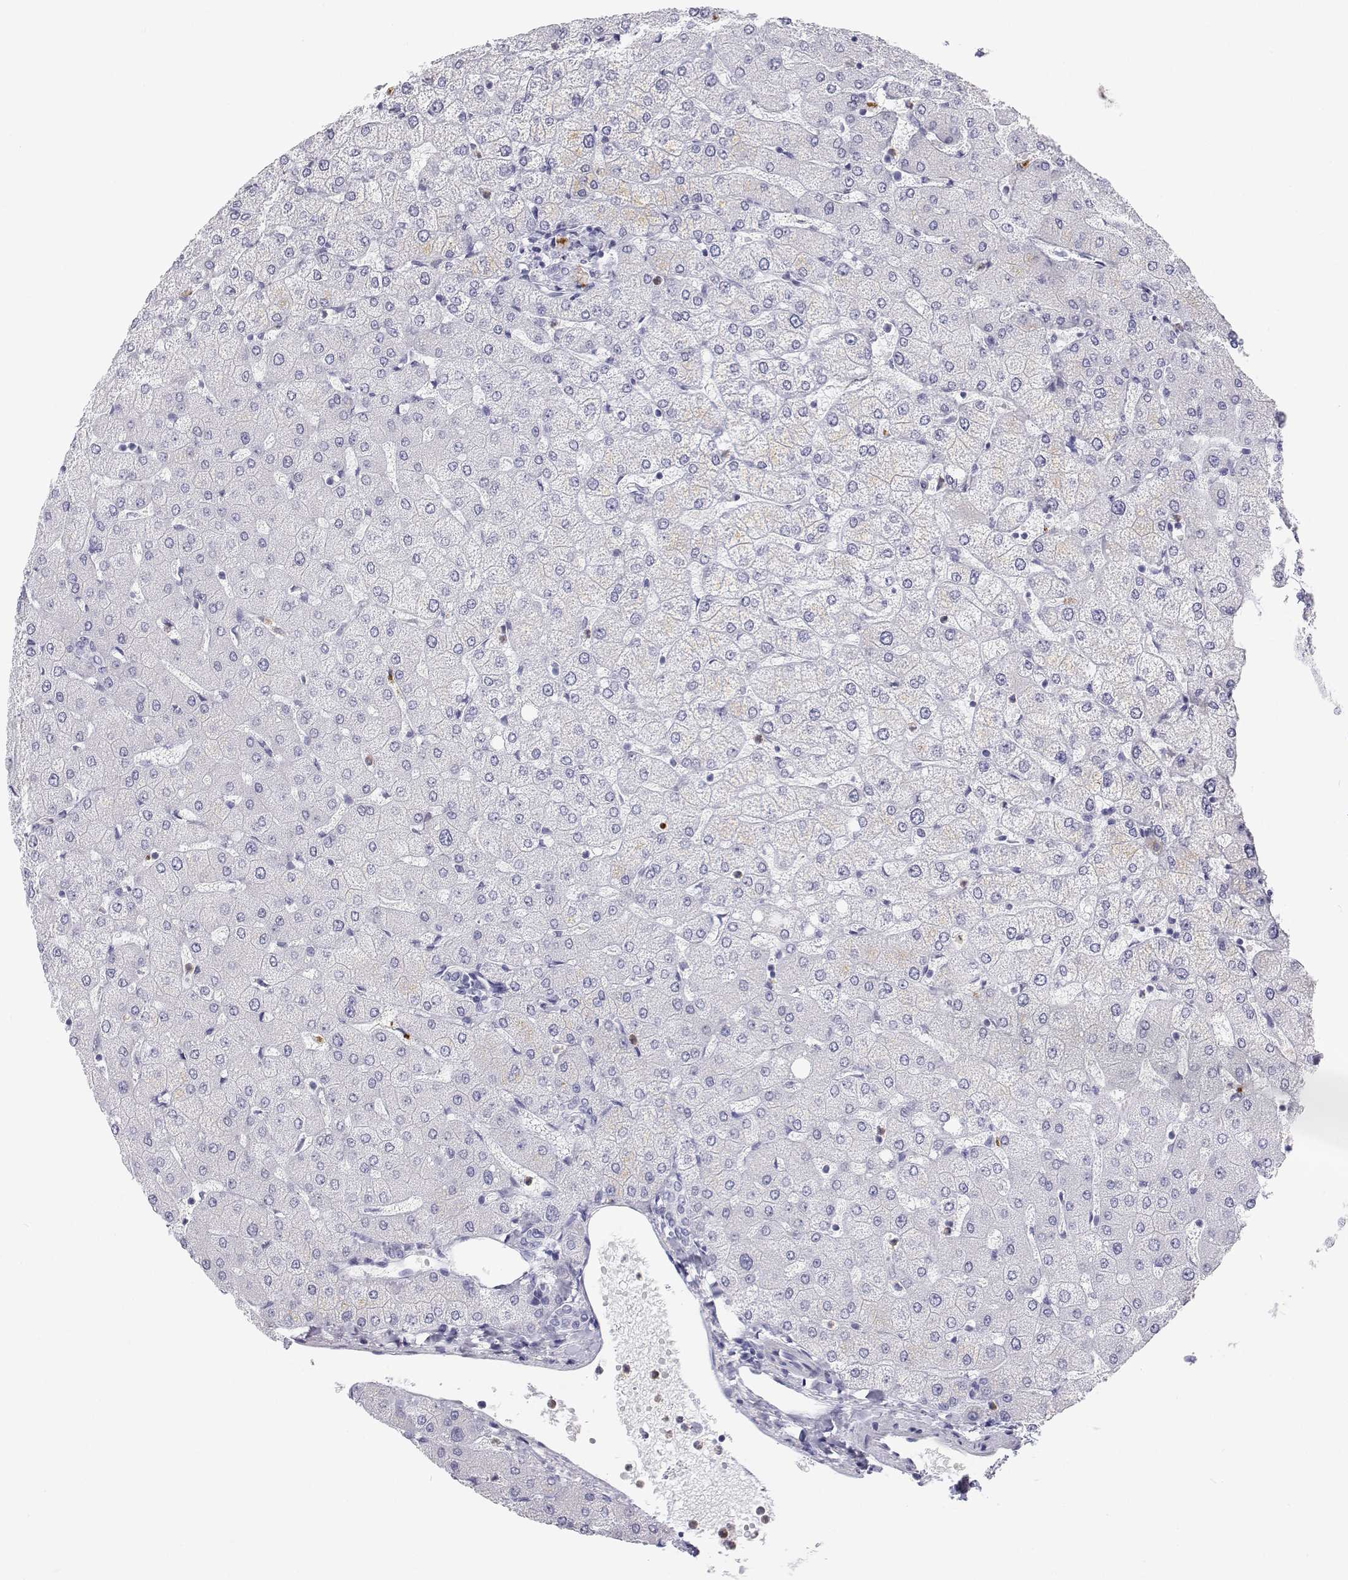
{"staining": {"intensity": "negative", "quantity": "none", "location": "none"}, "tissue": "liver", "cell_type": "Cholangiocytes", "image_type": "normal", "snomed": [{"axis": "morphology", "description": "Normal tissue, NOS"}, {"axis": "topography", "description": "Liver"}], "caption": "Immunohistochemical staining of benign human liver demonstrates no significant staining in cholangiocytes.", "gene": "SFTPB", "patient": {"sex": "female", "age": 54}}